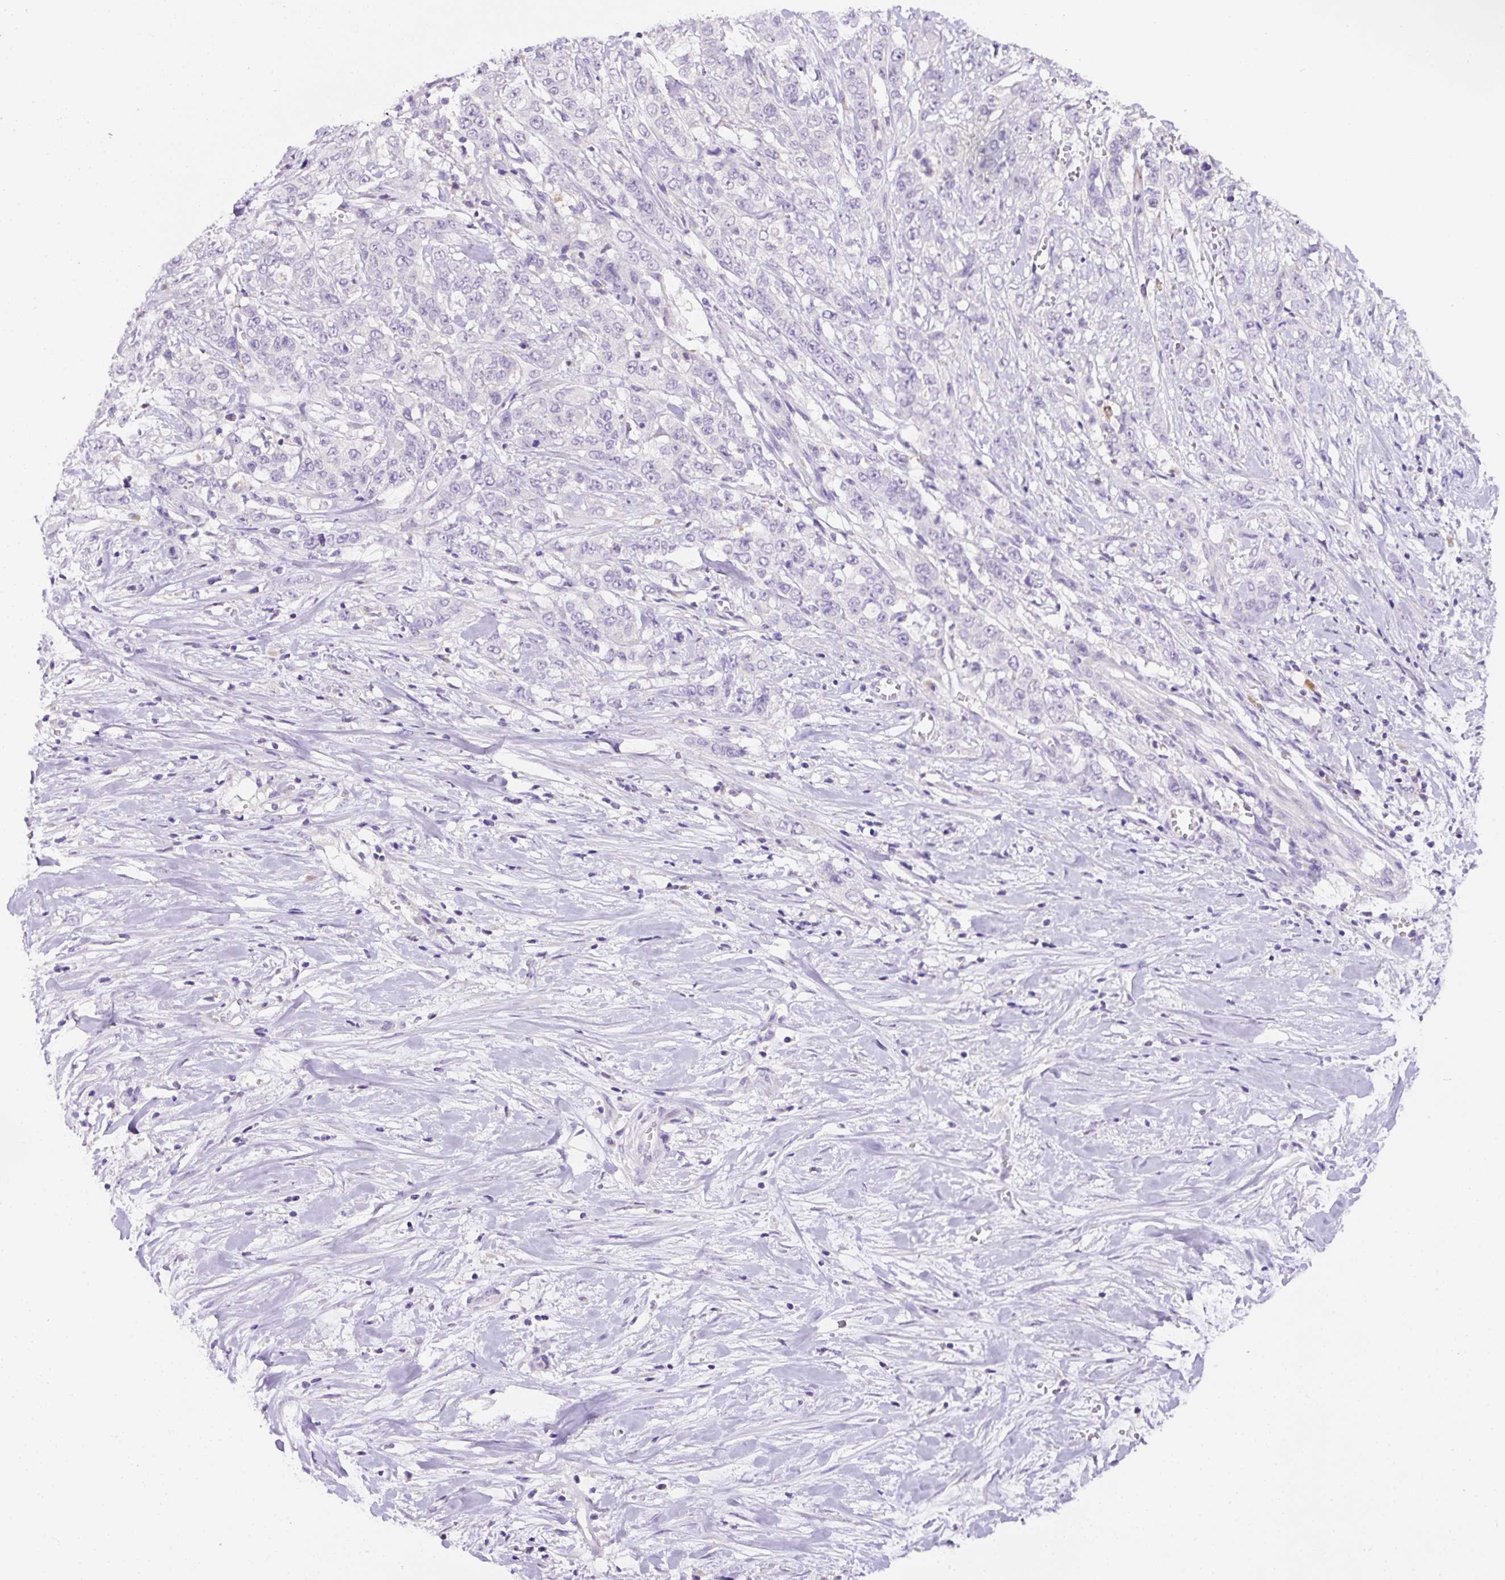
{"staining": {"intensity": "negative", "quantity": "none", "location": "none"}, "tissue": "stomach cancer", "cell_type": "Tumor cells", "image_type": "cancer", "snomed": [{"axis": "morphology", "description": "Adenocarcinoma, NOS"}, {"axis": "topography", "description": "Stomach, upper"}], "caption": "This is an immunohistochemistry image of stomach adenocarcinoma. There is no expression in tumor cells.", "gene": "NDST3", "patient": {"sex": "male", "age": 62}}